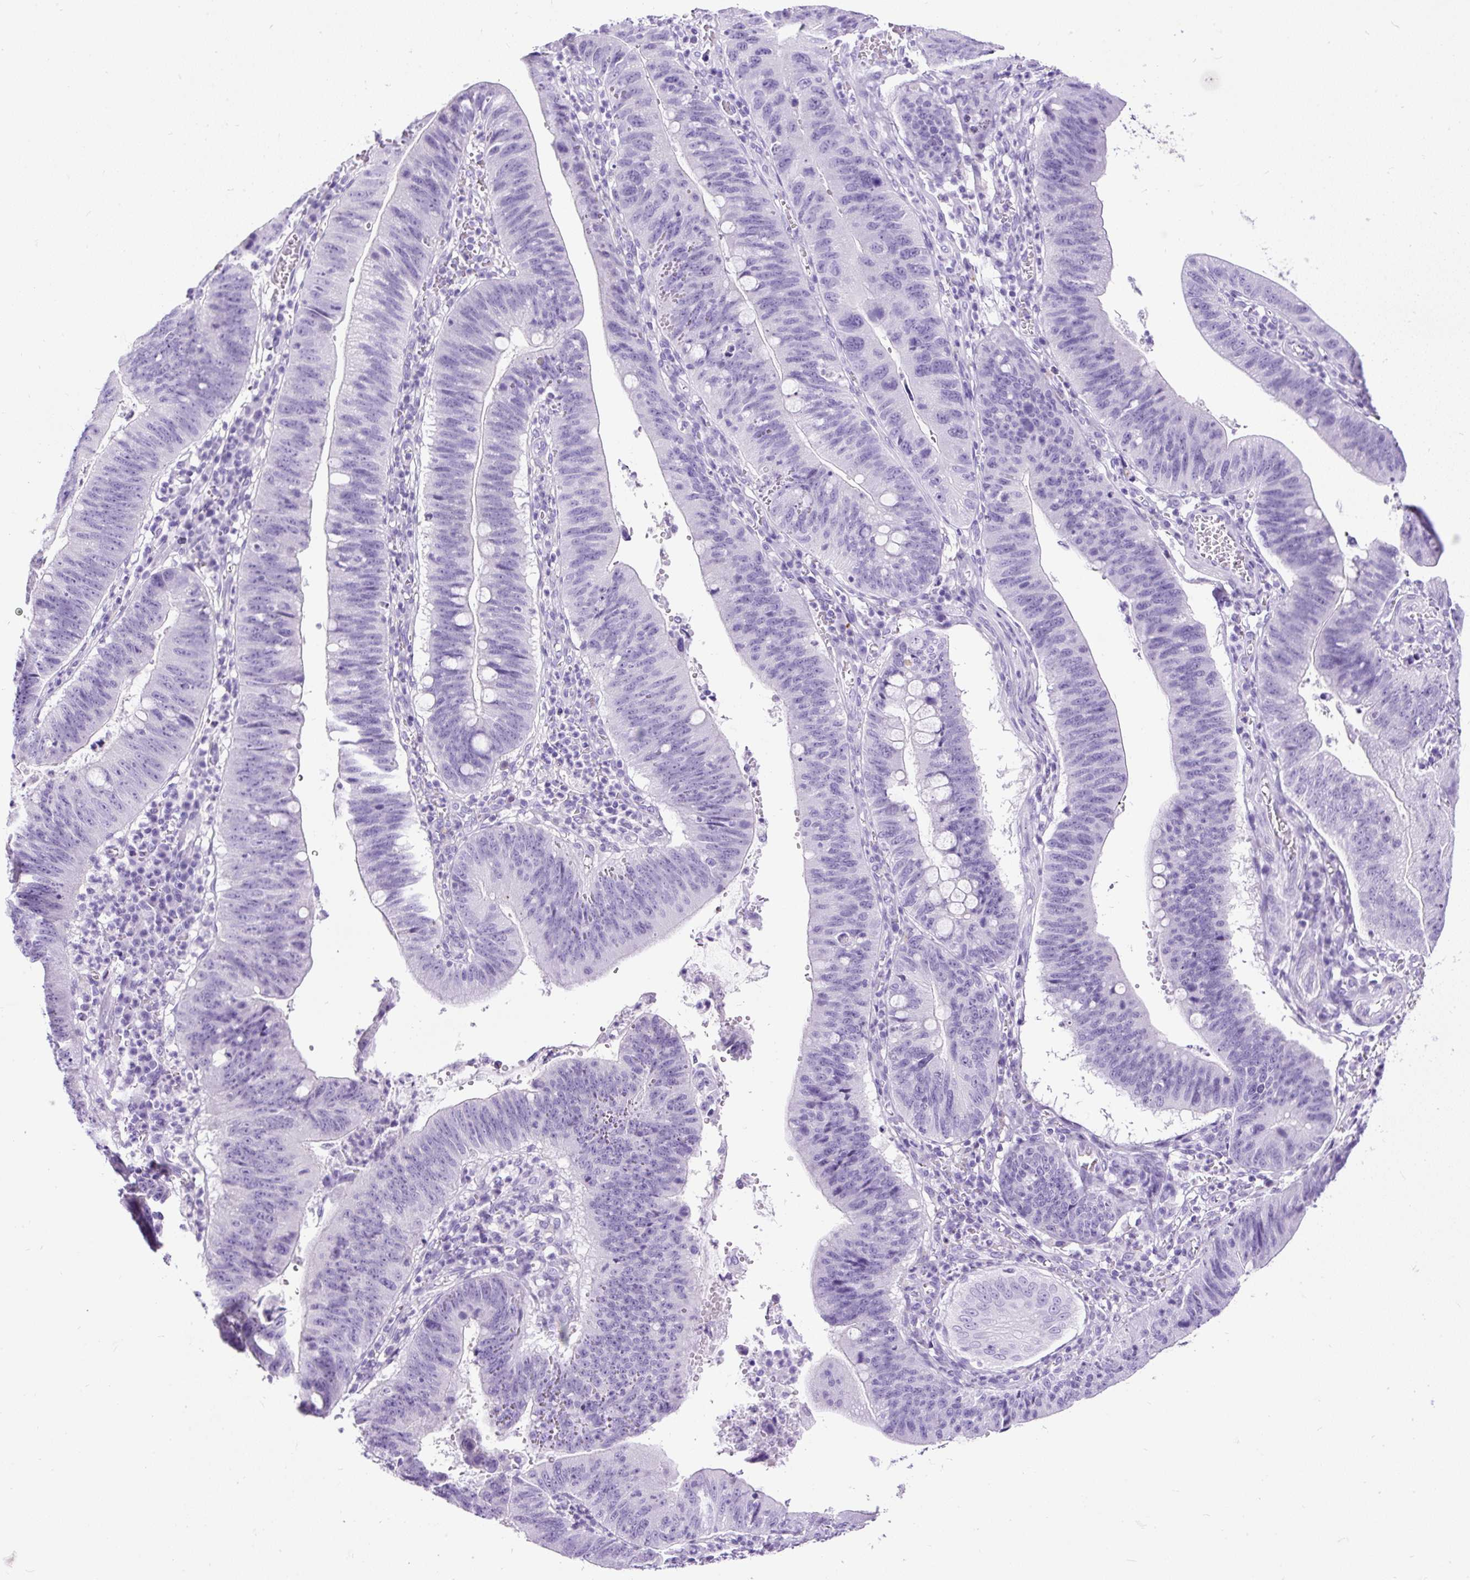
{"staining": {"intensity": "negative", "quantity": "none", "location": "none"}, "tissue": "stomach cancer", "cell_type": "Tumor cells", "image_type": "cancer", "snomed": [{"axis": "morphology", "description": "Adenocarcinoma, NOS"}, {"axis": "topography", "description": "Stomach"}], "caption": "There is no significant staining in tumor cells of stomach cancer (adenocarcinoma).", "gene": "PDIA2", "patient": {"sex": "male", "age": 59}}